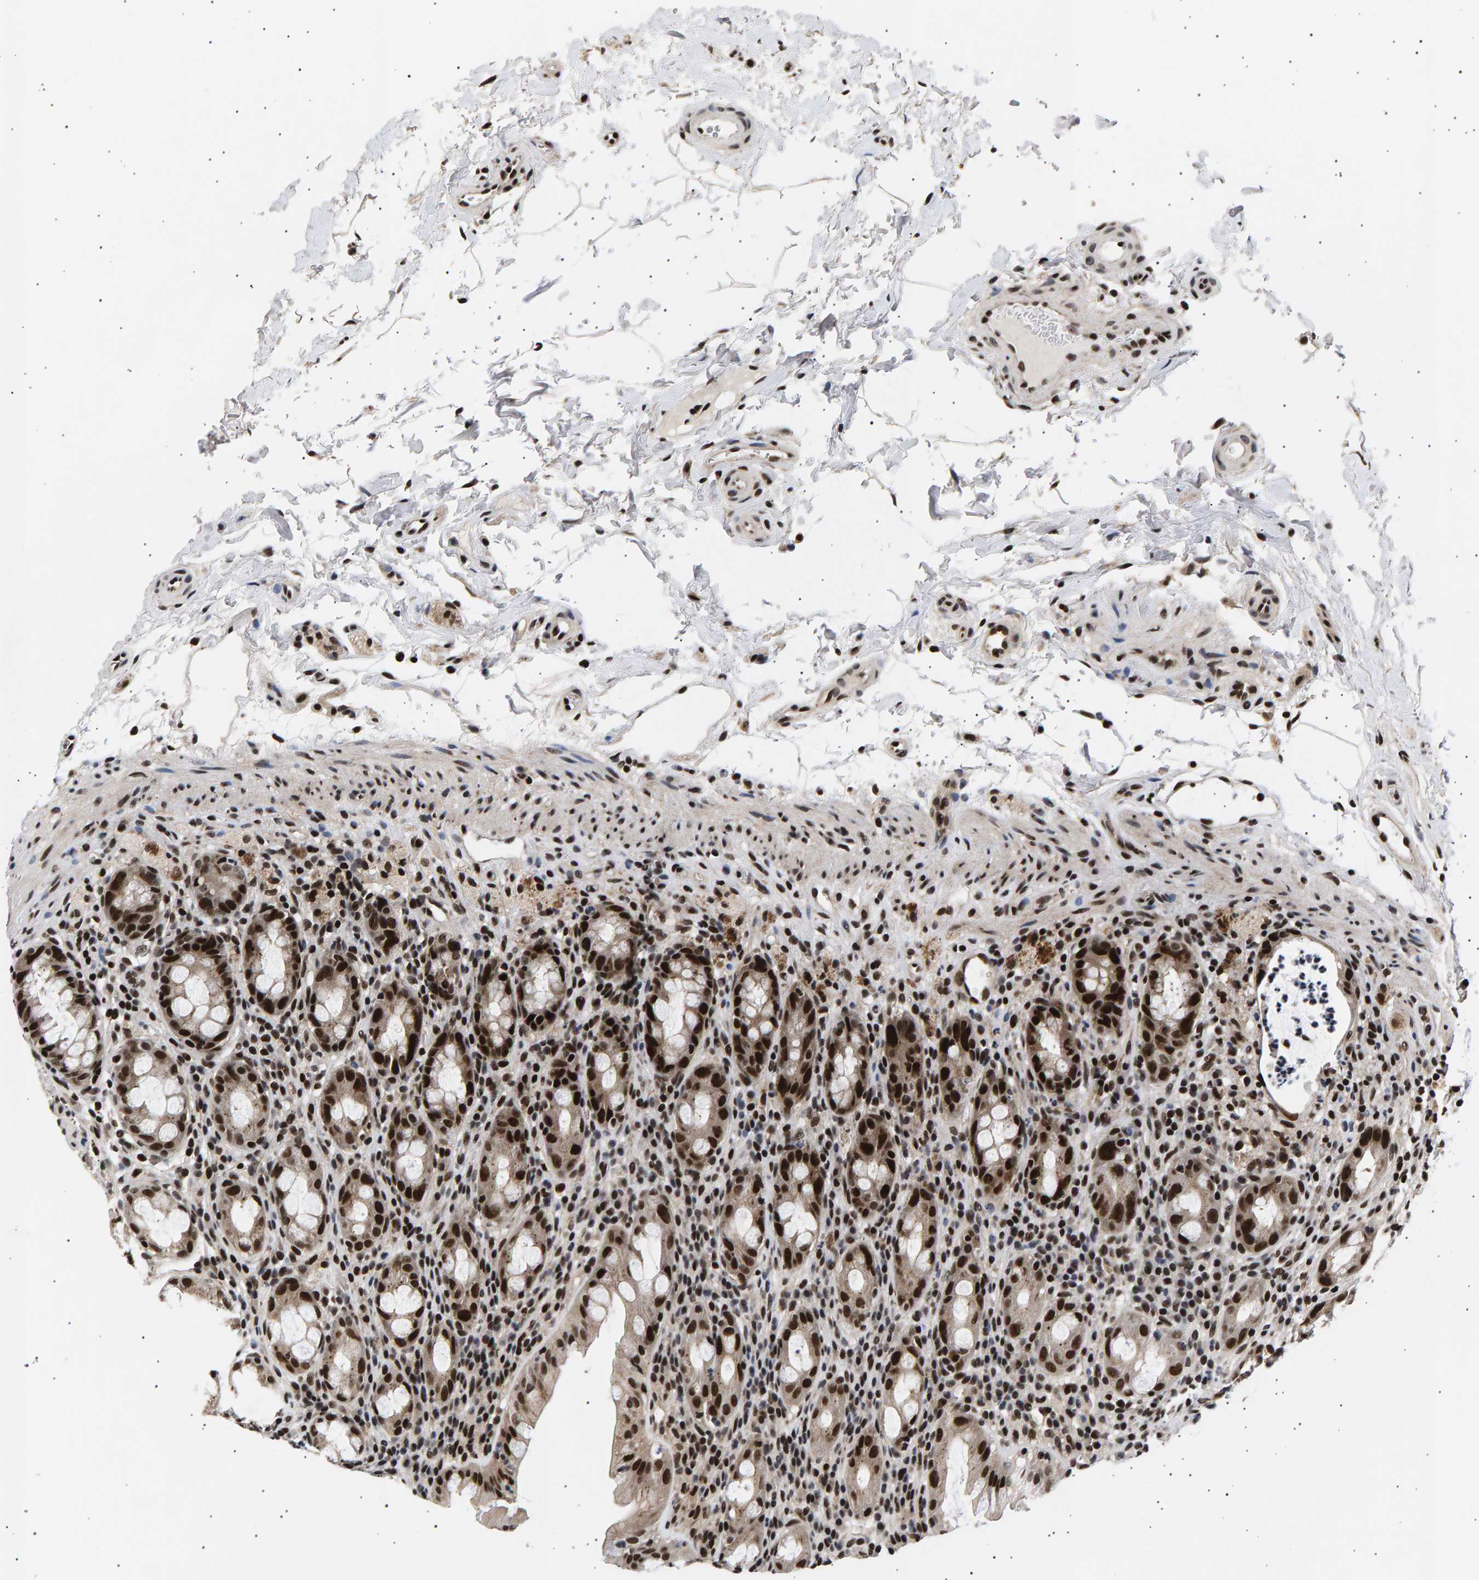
{"staining": {"intensity": "strong", "quantity": ">75%", "location": "nuclear"}, "tissue": "rectum", "cell_type": "Glandular cells", "image_type": "normal", "snomed": [{"axis": "morphology", "description": "Normal tissue, NOS"}, {"axis": "topography", "description": "Rectum"}], "caption": "An IHC histopathology image of benign tissue is shown. Protein staining in brown highlights strong nuclear positivity in rectum within glandular cells.", "gene": "ANKRD40", "patient": {"sex": "male", "age": 44}}